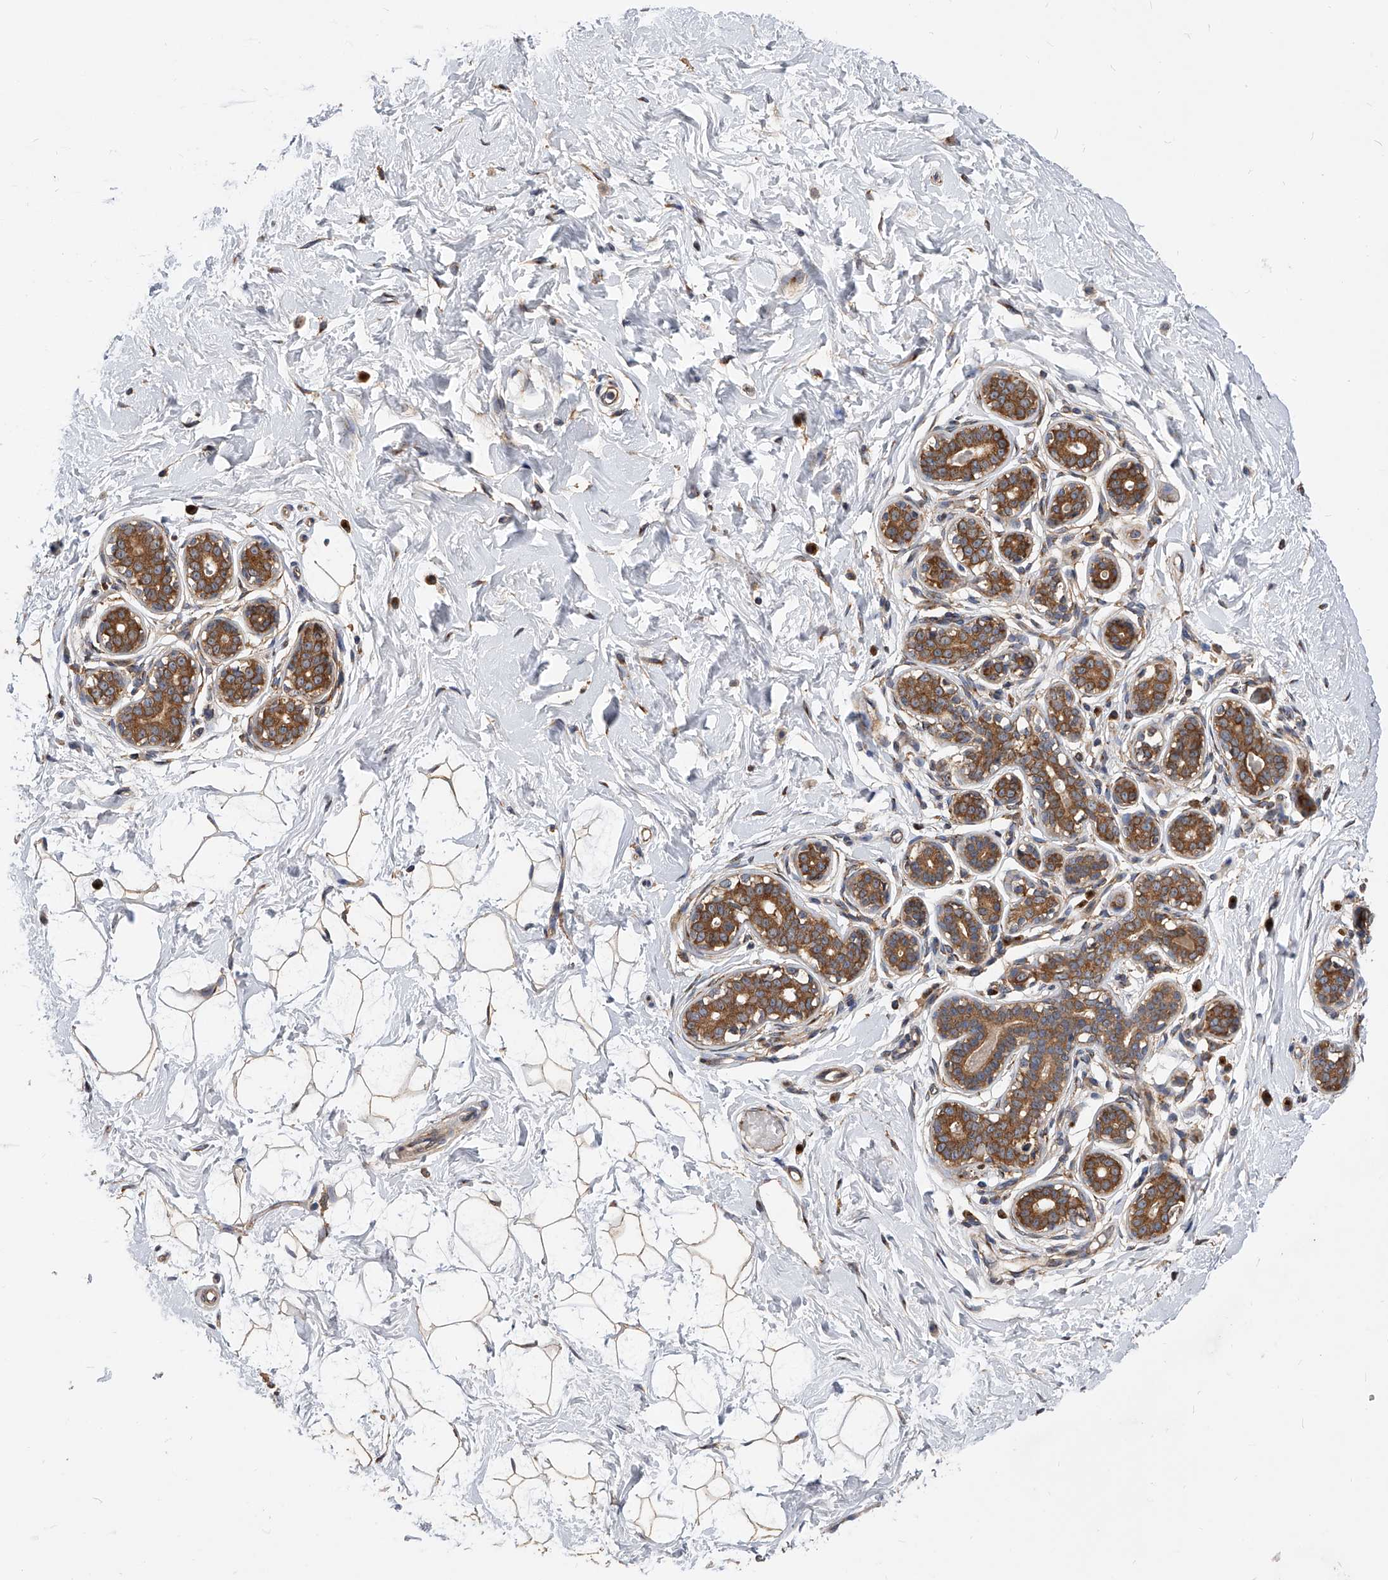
{"staining": {"intensity": "weak", "quantity": ">75%", "location": "cytoplasmic/membranous"}, "tissue": "breast", "cell_type": "Adipocytes", "image_type": "normal", "snomed": [{"axis": "morphology", "description": "Normal tissue, NOS"}, {"axis": "morphology", "description": "Adenoma, NOS"}, {"axis": "topography", "description": "Breast"}], "caption": "Adipocytes show low levels of weak cytoplasmic/membranous staining in about >75% of cells in benign breast. (DAB IHC with brightfield microscopy, high magnification).", "gene": "CFAP410", "patient": {"sex": "female", "age": 23}}